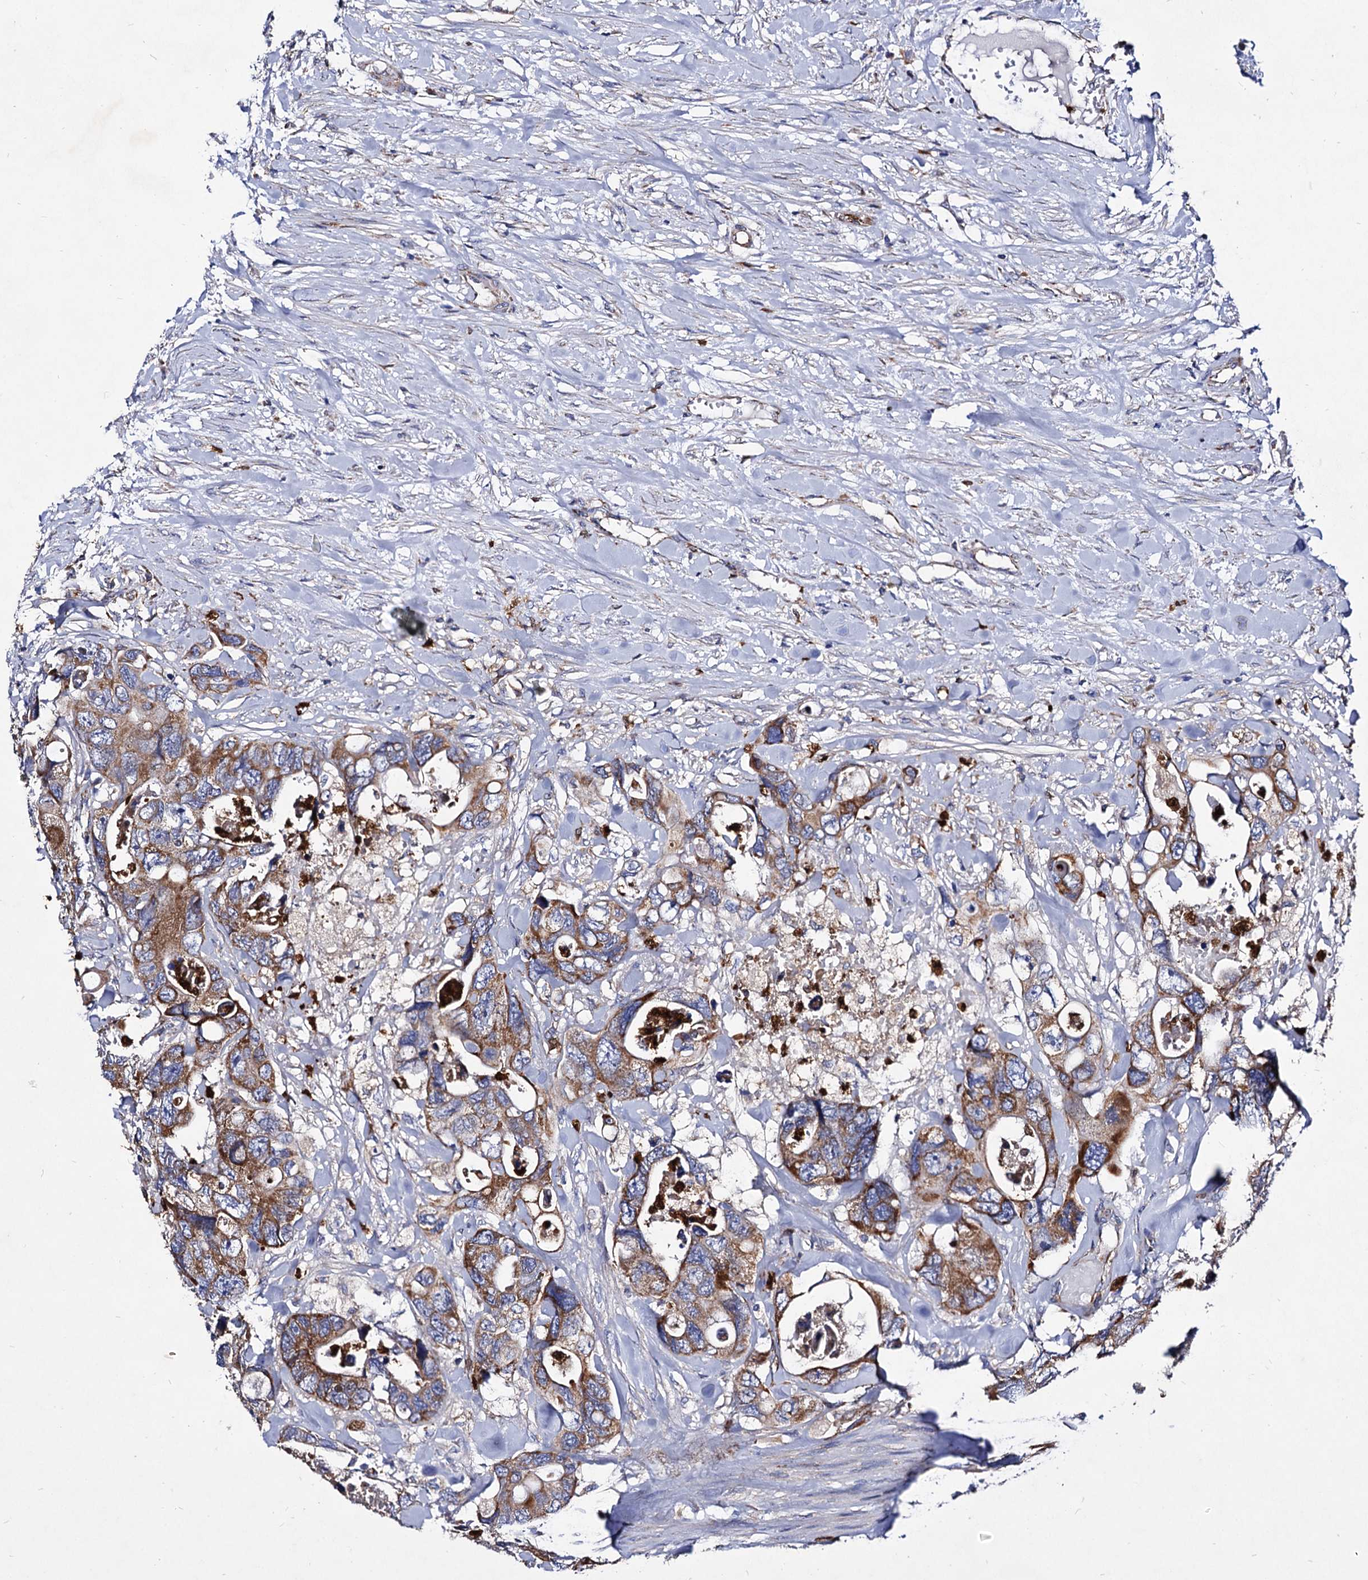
{"staining": {"intensity": "moderate", "quantity": ">75%", "location": "cytoplasmic/membranous"}, "tissue": "colorectal cancer", "cell_type": "Tumor cells", "image_type": "cancer", "snomed": [{"axis": "morphology", "description": "Adenocarcinoma, NOS"}, {"axis": "topography", "description": "Rectum"}], "caption": "Colorectal cancer (adenocarcinoma) tissue demonstrates moderate cytoplasmic/membranous expression in about >75% of tumor cells, visualized by immunohistochemistry.", "gene": "ACAD9", "patient": {"sex": "male", "age": 57}}